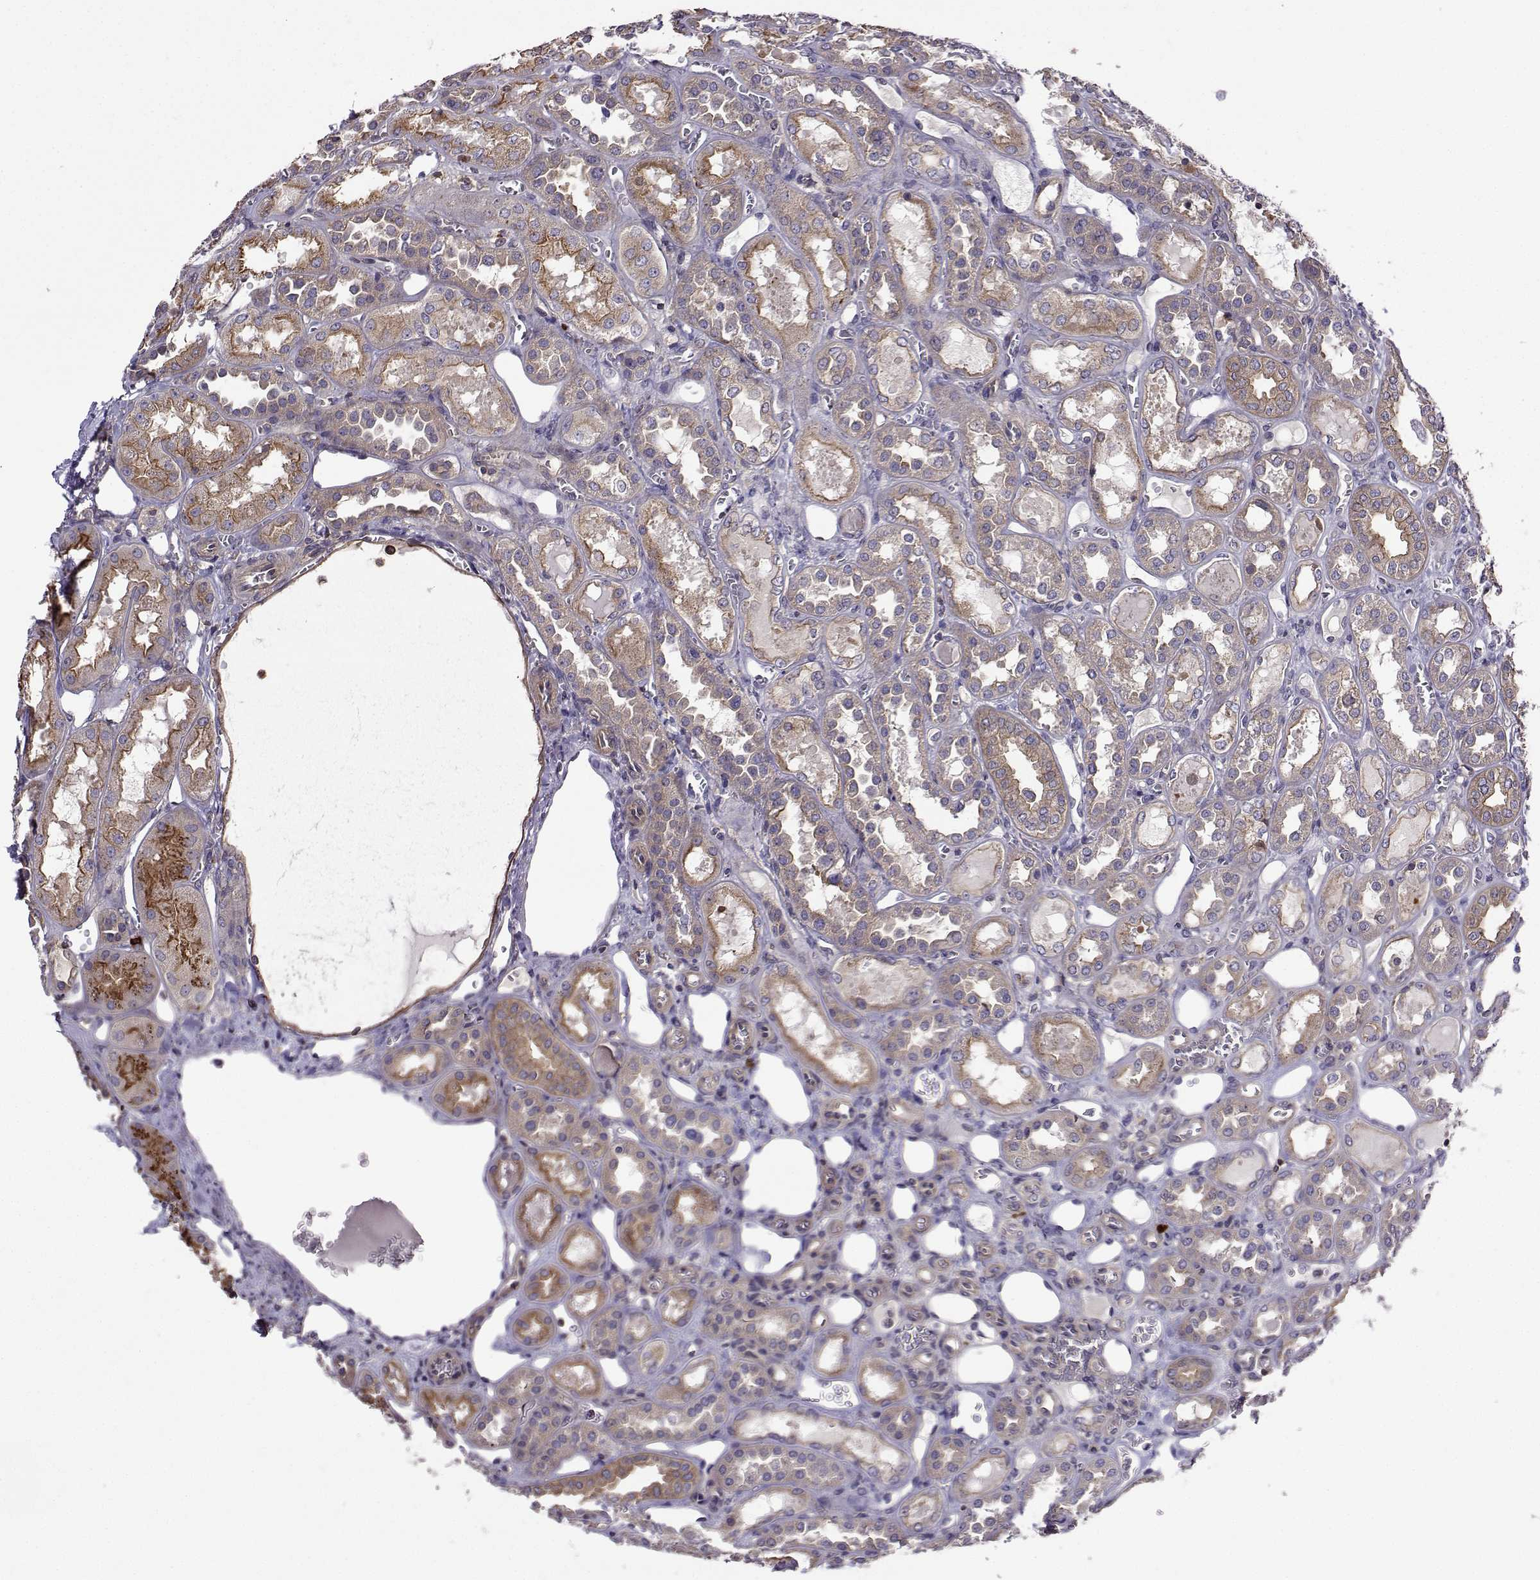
{"staining": {"intensity": "moderate", "quantity": ">75%", "location": "cytoplasmic/membranous"}, "tissue": "kidney", "cell_type": "Cells in glomeruli", "image_type": "normal", "snomed": [{"axis": "morphology", "description": "Normal tissue, NOS"}, {"axis": "topography", "description": "Kidney"}], "caption": "Kidney stained with a brown dye displays moderate cytoplasmic/membranous positive expression in about >75% of cells in glomeruli.", "gene": "ITGB8", "patient": {"sex": "male", "age": 73}}